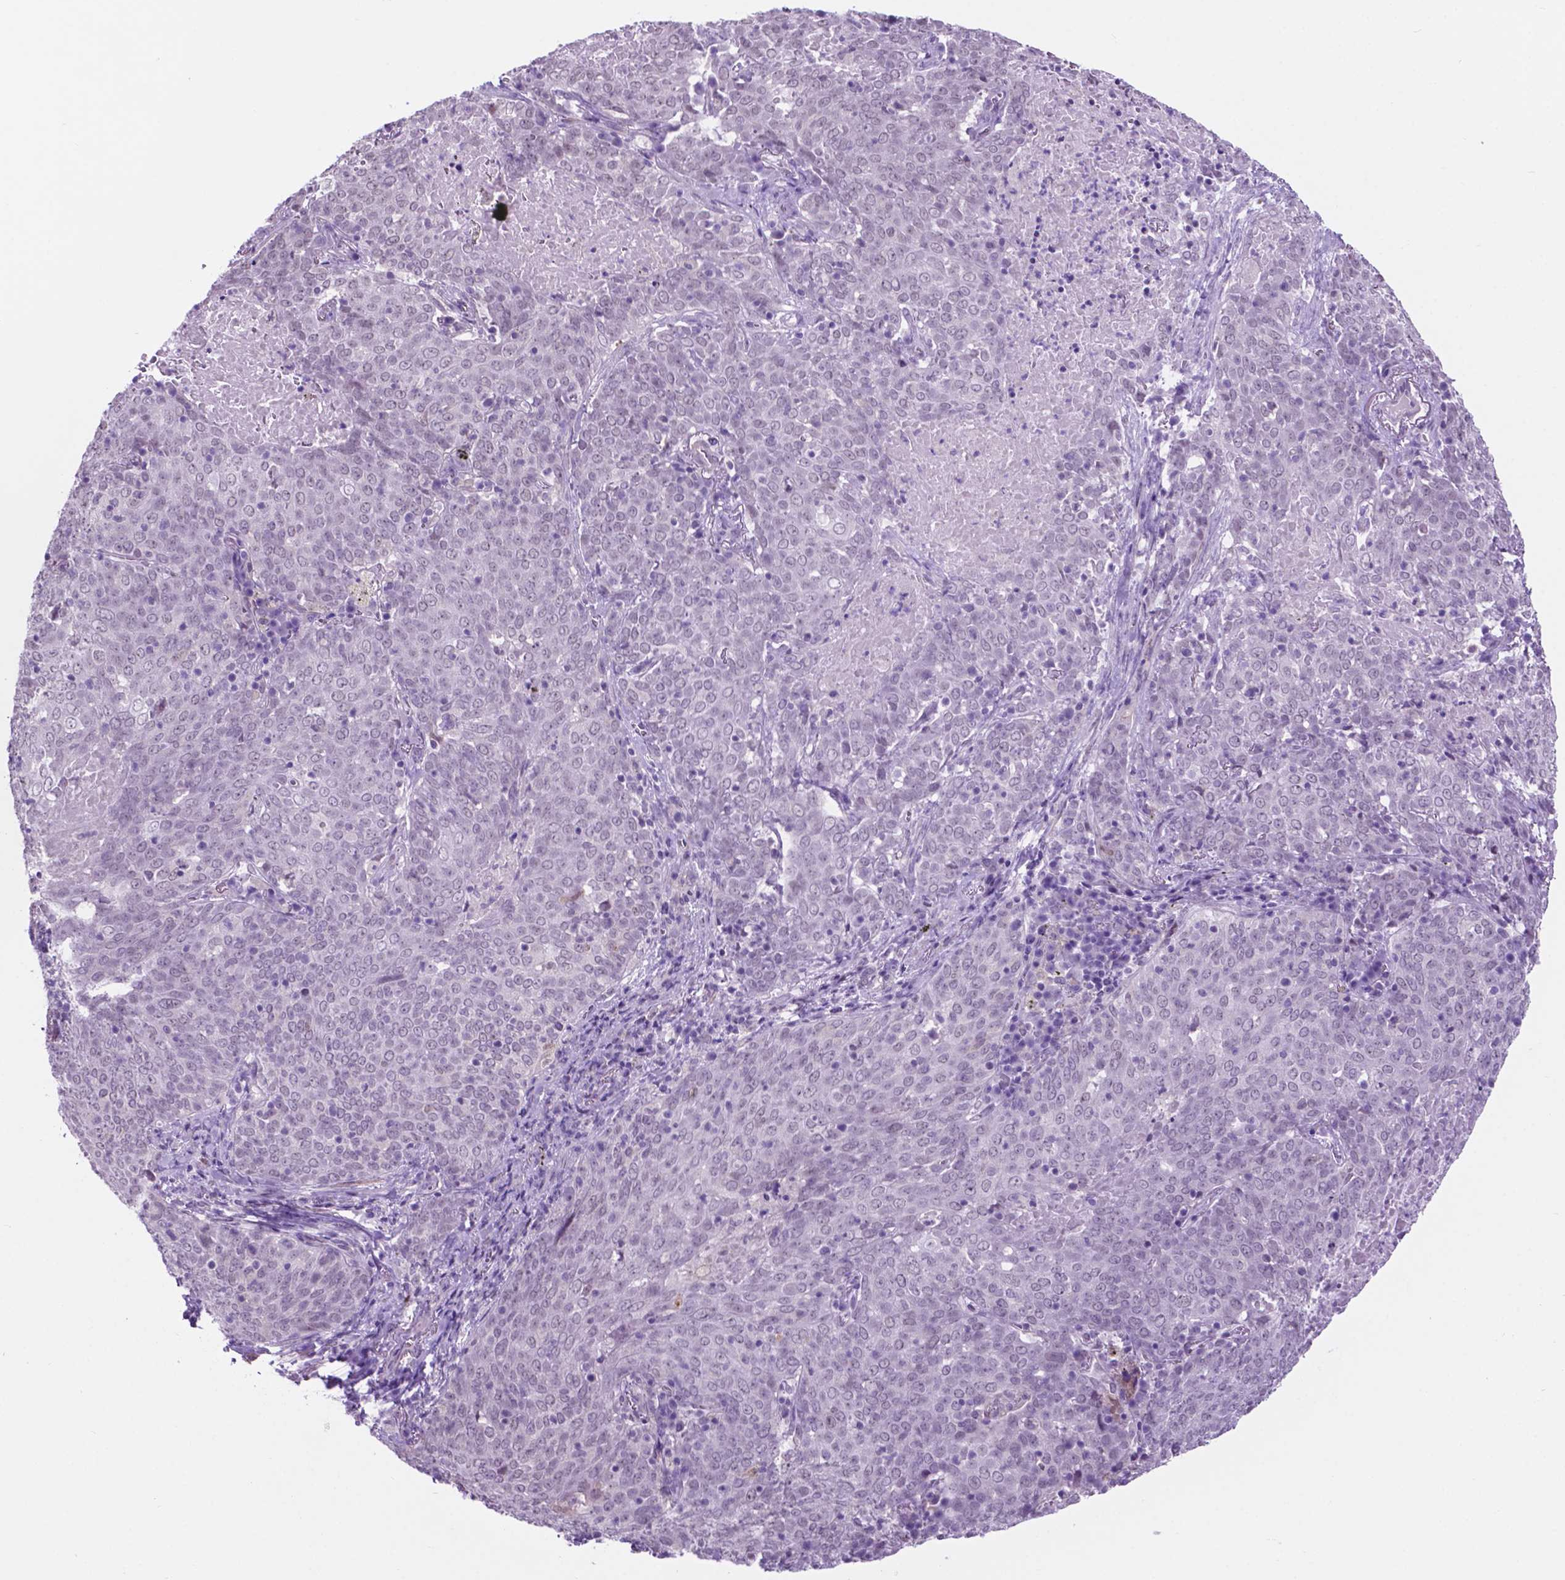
{"staining": {"intensity": "negative", "quantity": "none", "location": "none"}, "tissue": "lung cancer", "cell_type": "Tumor cells", "image_type": "cancer", "snomed": [{"axis": "morphology", "description": "Squamous cell carcinoma, NOS"}, {"axis": "topography", "description": "Lung"}], "caption": "IHC histopathology image of neoplastic tissue: human lung cancer stained with DAB (3,3'-diaminobenzidine) demonstrates no significant protein expression in tumor cells.", "gene": "ACY3", "patient": {"sex": "male", "age": 82}}